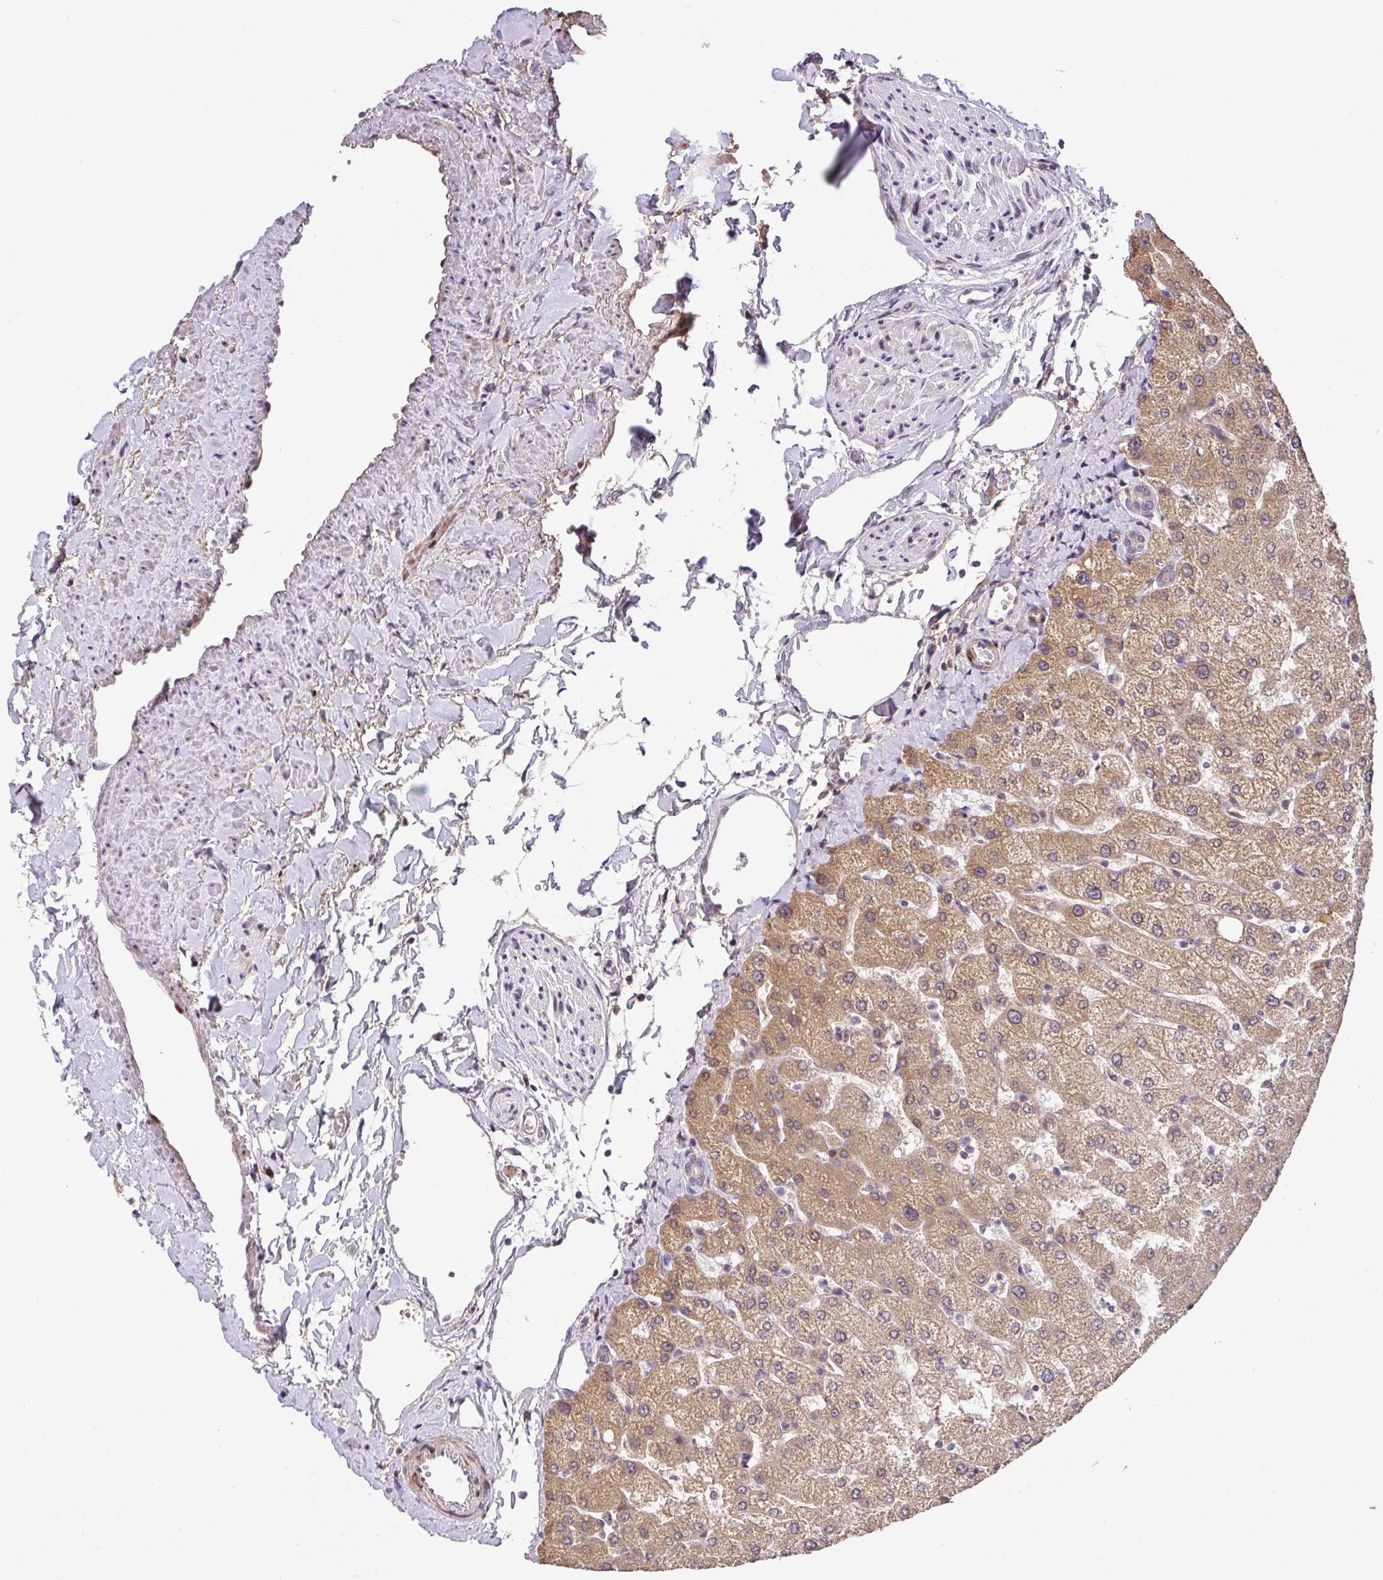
{"staining": {"intensity": "negative", "quantity": "none", "location": "none"}, "tissue": "liver", "cell_type": "Cholangiocytes", "image_type": "normal", "snomed": [{"axis": "morphology", "description": "Normal tissue, NOS"}, {"axis": "topography", "description": "Liver"}], "caption": "Liver stained for a protein using IHC reveals no positivity cholangiocytes.", "gene": "ENSG00000269547", "patient": {"sex": "female", "age": 54}}